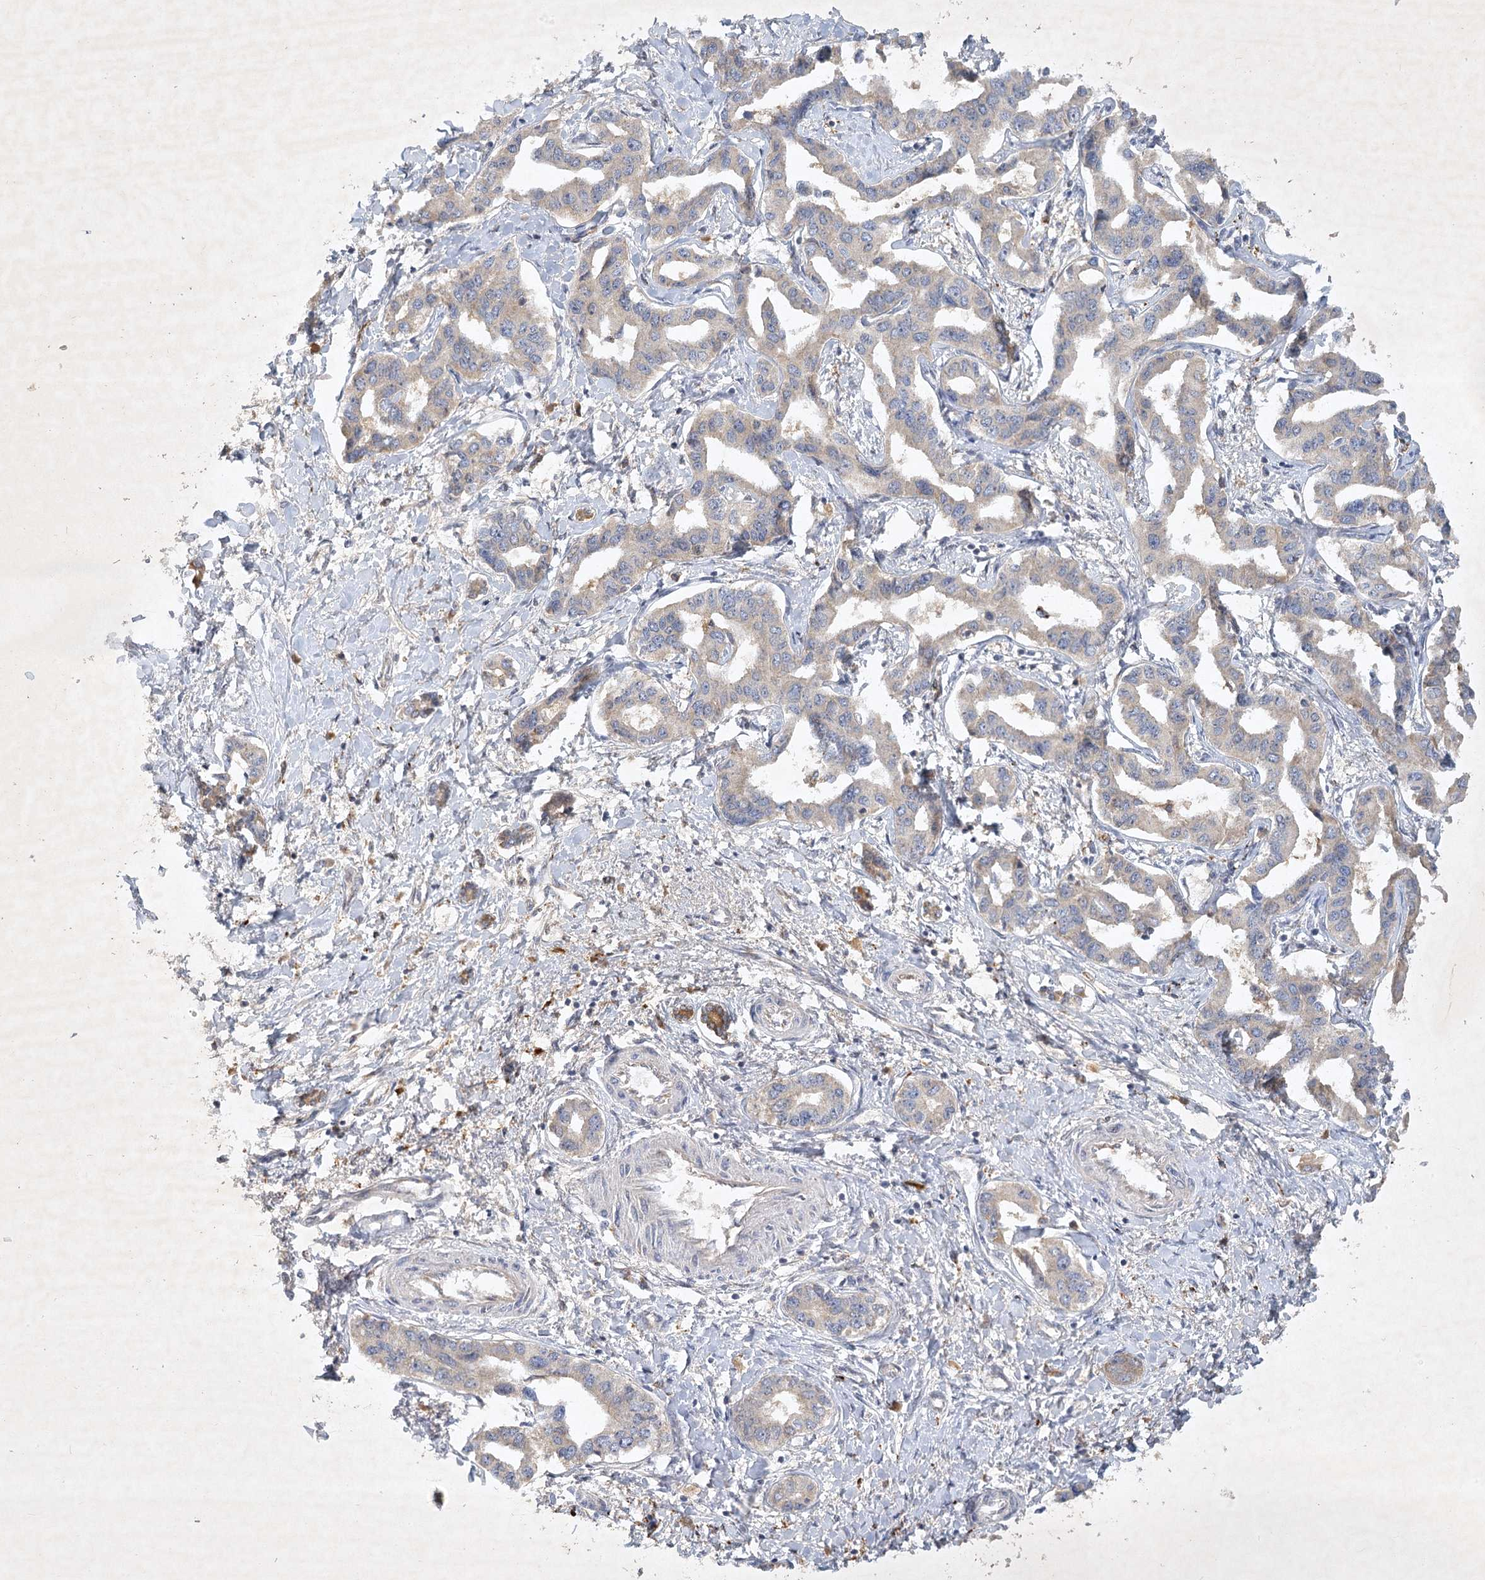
{"staining": {"intensity": "weak", "quantity": "25%-75%", "location": "cytoplasmic/membranous"}, "tissue": "liver cancer", "cell_type": "Tumor cells", "image_type": "cancer", "snomed": [{"axis": "morphology", "description": "Cholangiocarcinoma"}, {"axis": "topography", "description": "Liver"}], "caption": "Immunohistochemical staining of liver cancer displays weak cytoplasmic/membranous protein expression in about 25%-75% of tumor cells.", "gene": "PYROXD2", "patient": {"sex": "male", "age": 59}}